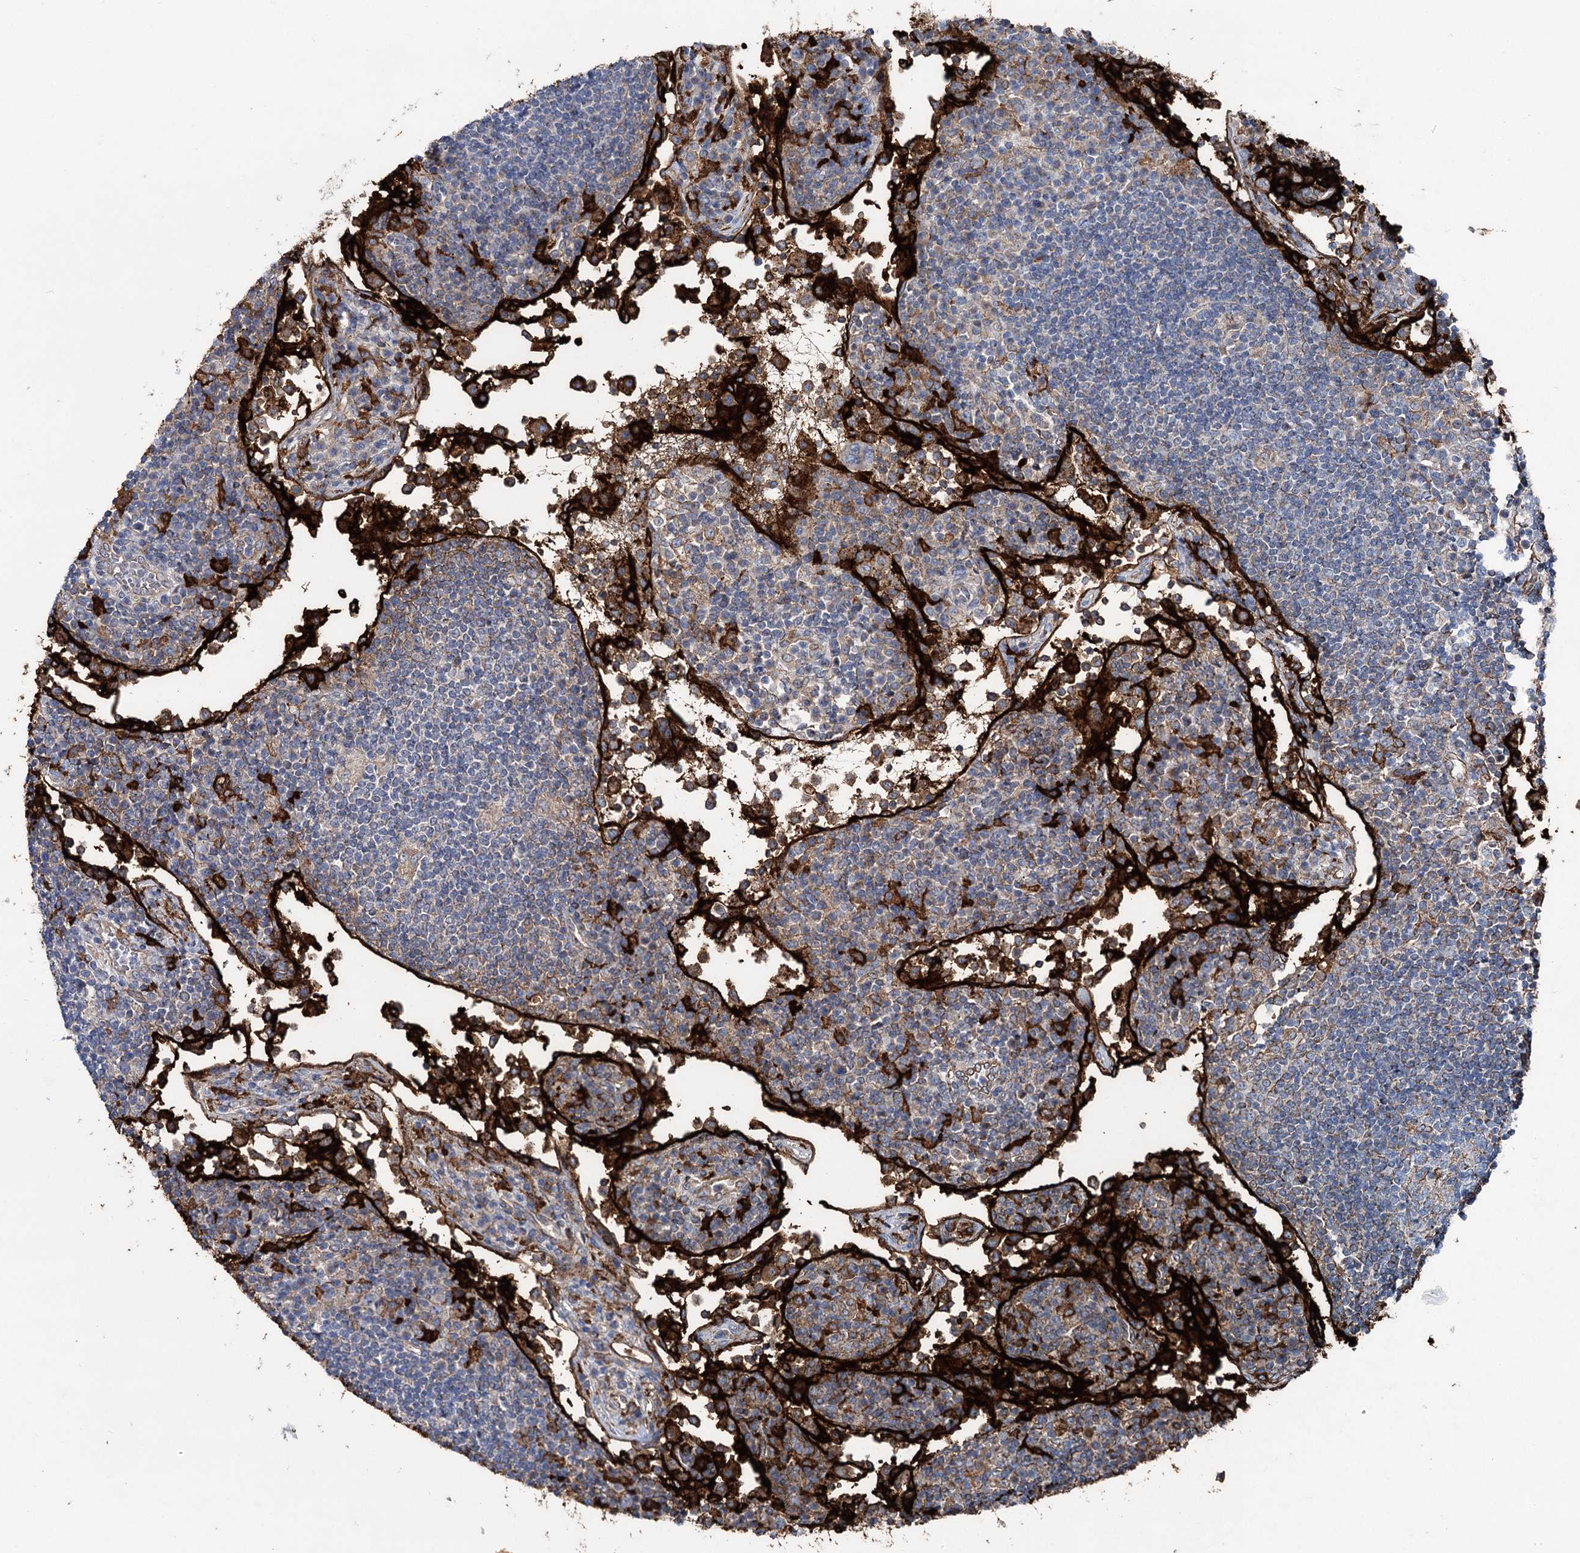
{"staining": {"intensity": "negative", "quantity": "none", "location": "none"}, "tissue": "lymph node", "cell_type": "Germinal center cells", "image_type": "normal", "snomed": [{"axis": "morphology", "description": "Normal tissue, NOS"}, {"axis": "topography", "description": "Lymph node"}], "caption": "The micrograph demonstrates no significant positivity in germinal center cells of lymph node.", "gene": "CLEC4M", "patient": {"sex": "female", "age": 53}}